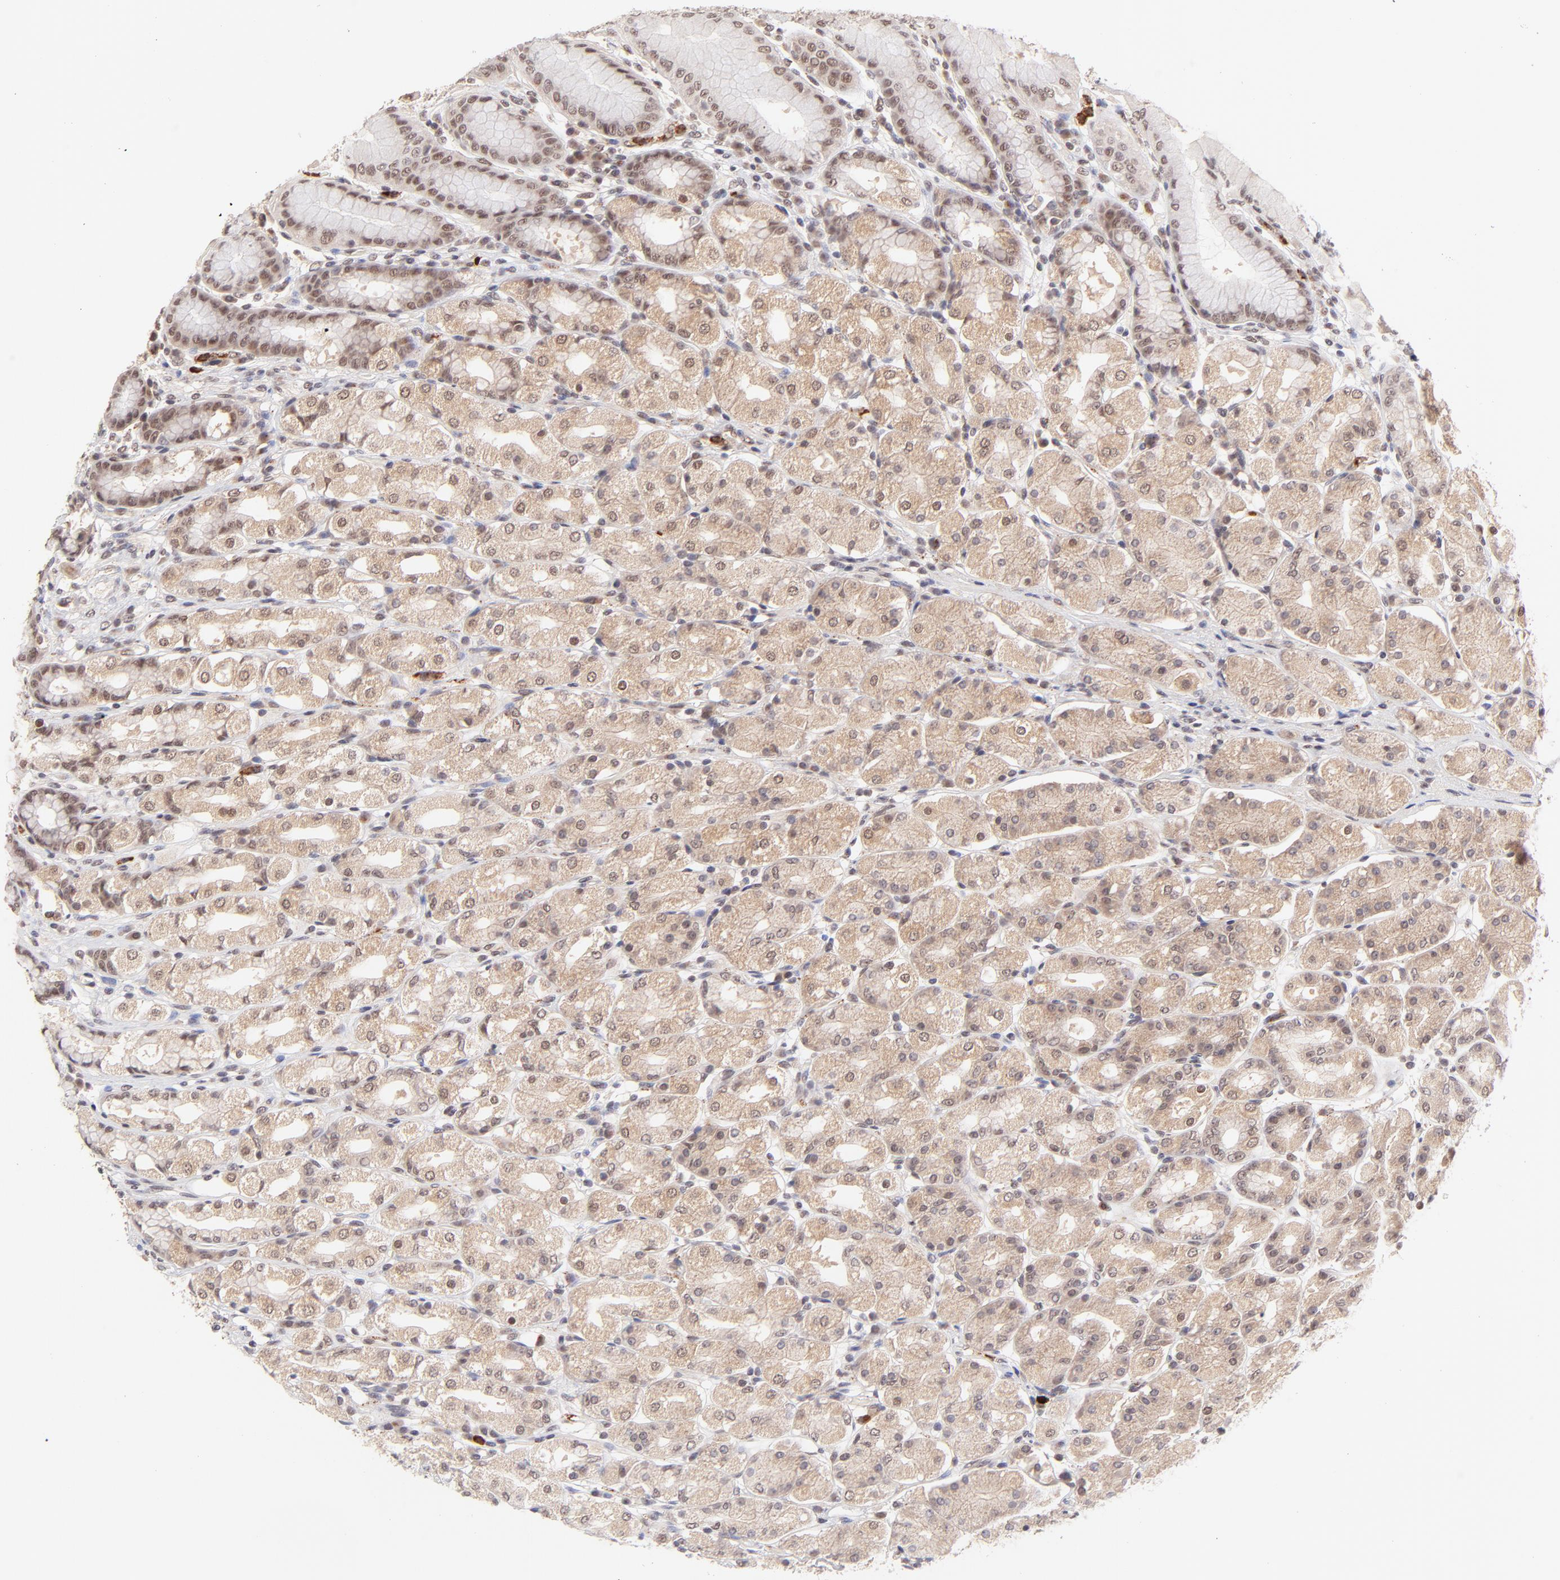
{"staining": {"intensity": "weak", "quantity": "25%-75%", "location": "nuclear"}, "tissue": "stomach", "cell_type": "Glandular cells", "image_type": "normal", "snomed": [{"axis": "morphology", "description": "Normal tissue, NOS"}, {"axis": "topography", "description": "Stomach, upper"}], "caption": "A histopathology image of stomach stained for a protein displays weak nuclear brown staining in glandular cells.", "gene": "MED12", "patient": {"sex": "male", "age": 68}}